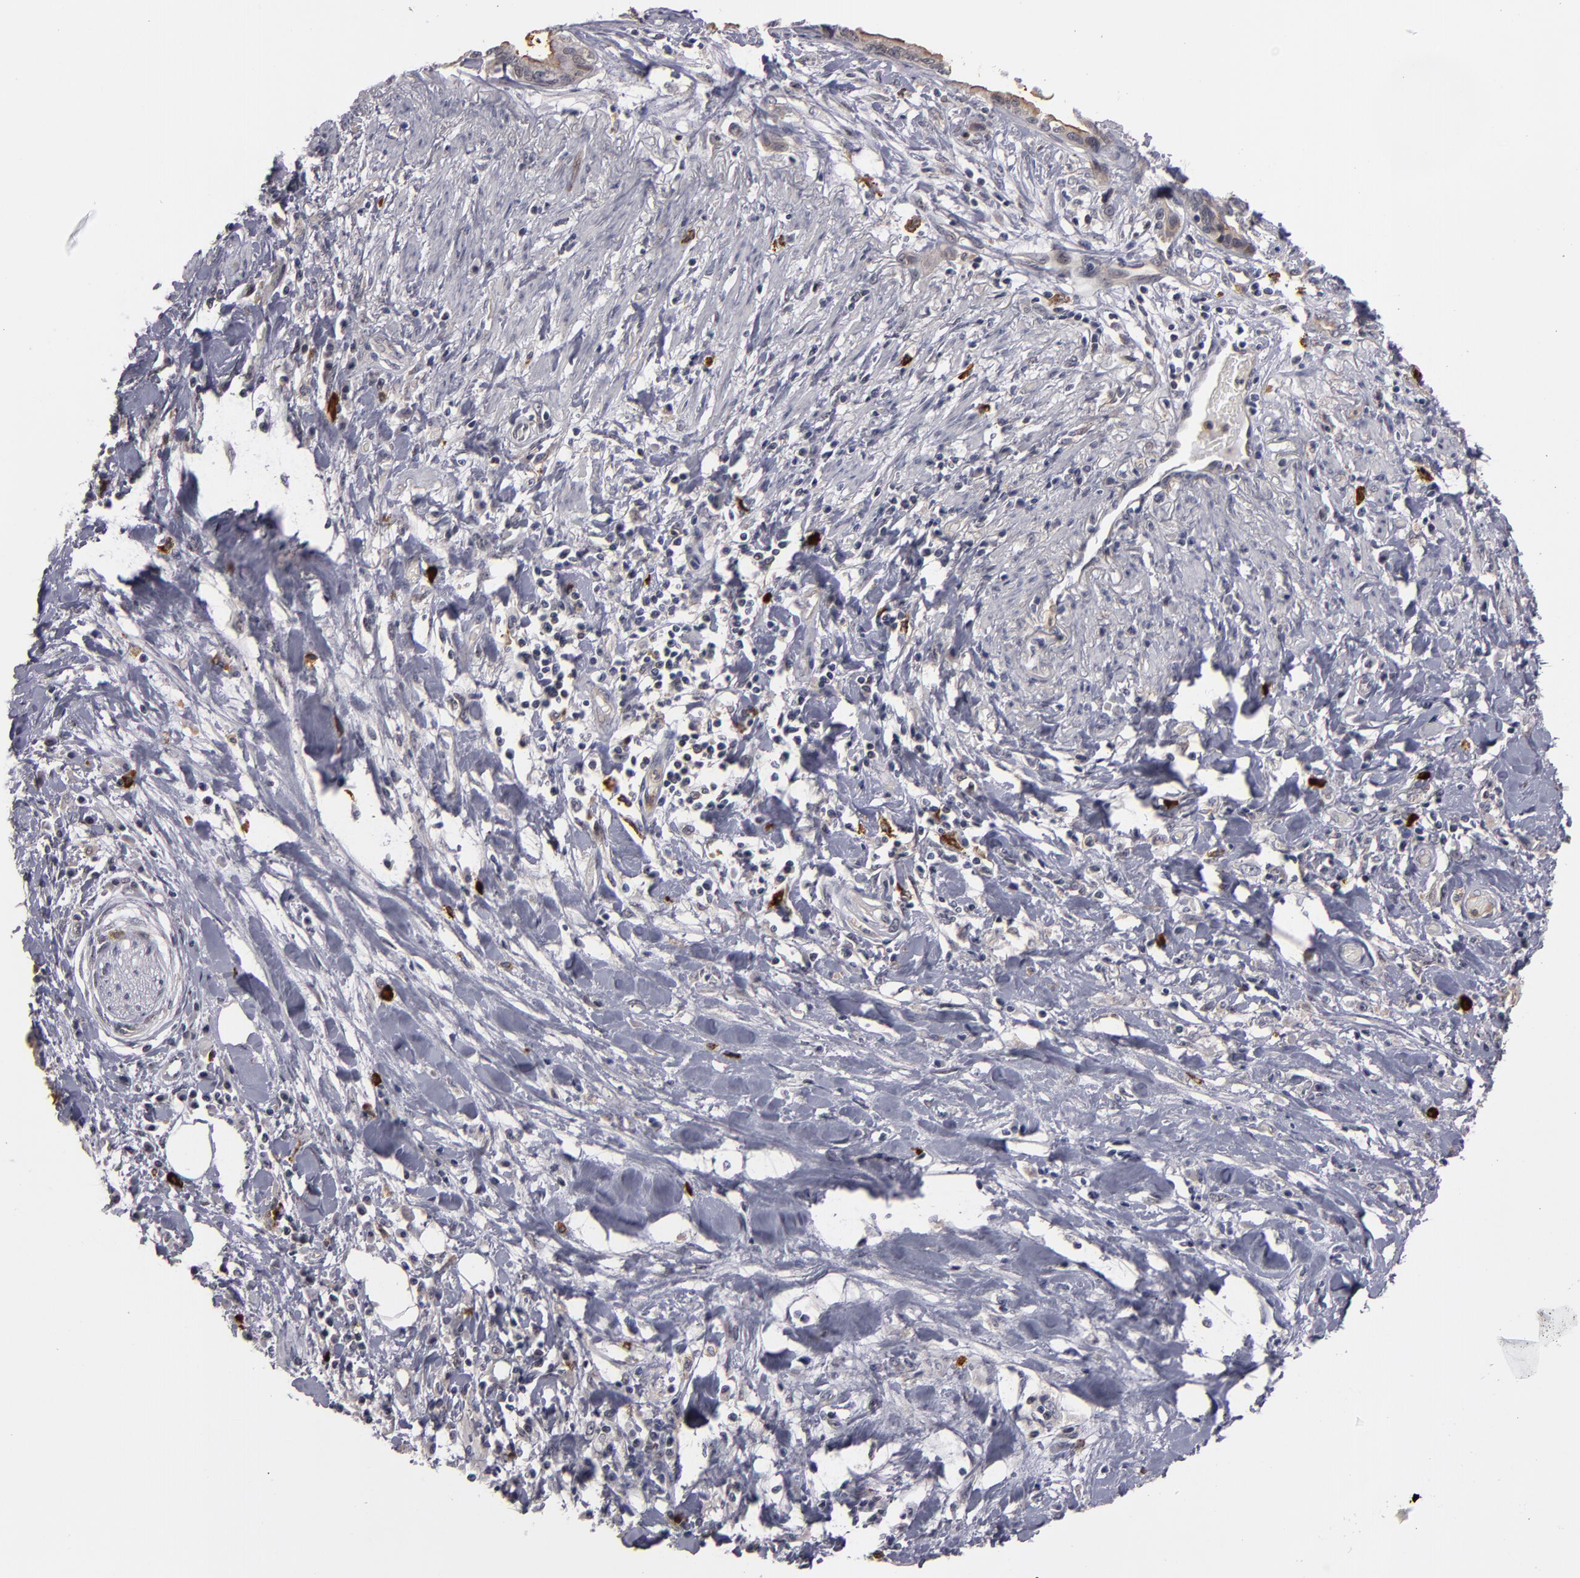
{"staining": {"intensity": "weak", "quantity": ">75%", "location": "cytoplasmic/membranous,nuclear"}, "tissue": "pancreatic cancer", "cell_type": "Tumor cells", "image_type": "cancer", "snomed": [{"axis": "morphology", "description": "Adenocarcinoma, NOS"}, {"axis": "topography", "description": "Pancreas"}], "caption": "Protein analysis of pancreatic cancer (adenocarcinoma) tissue shows weak cytoplasmic/membranous and nuclear positivity in approximately >75% of tumor cells. The staining was performed using DAB (3,3'-diaminobenzidine) to visualize the protein expression in brown, while the nuclei were stained in blue with hematoxylin (Magnification: 20x).", "gene": "STX3", "patient": {"sex": "female", "age": 64}}